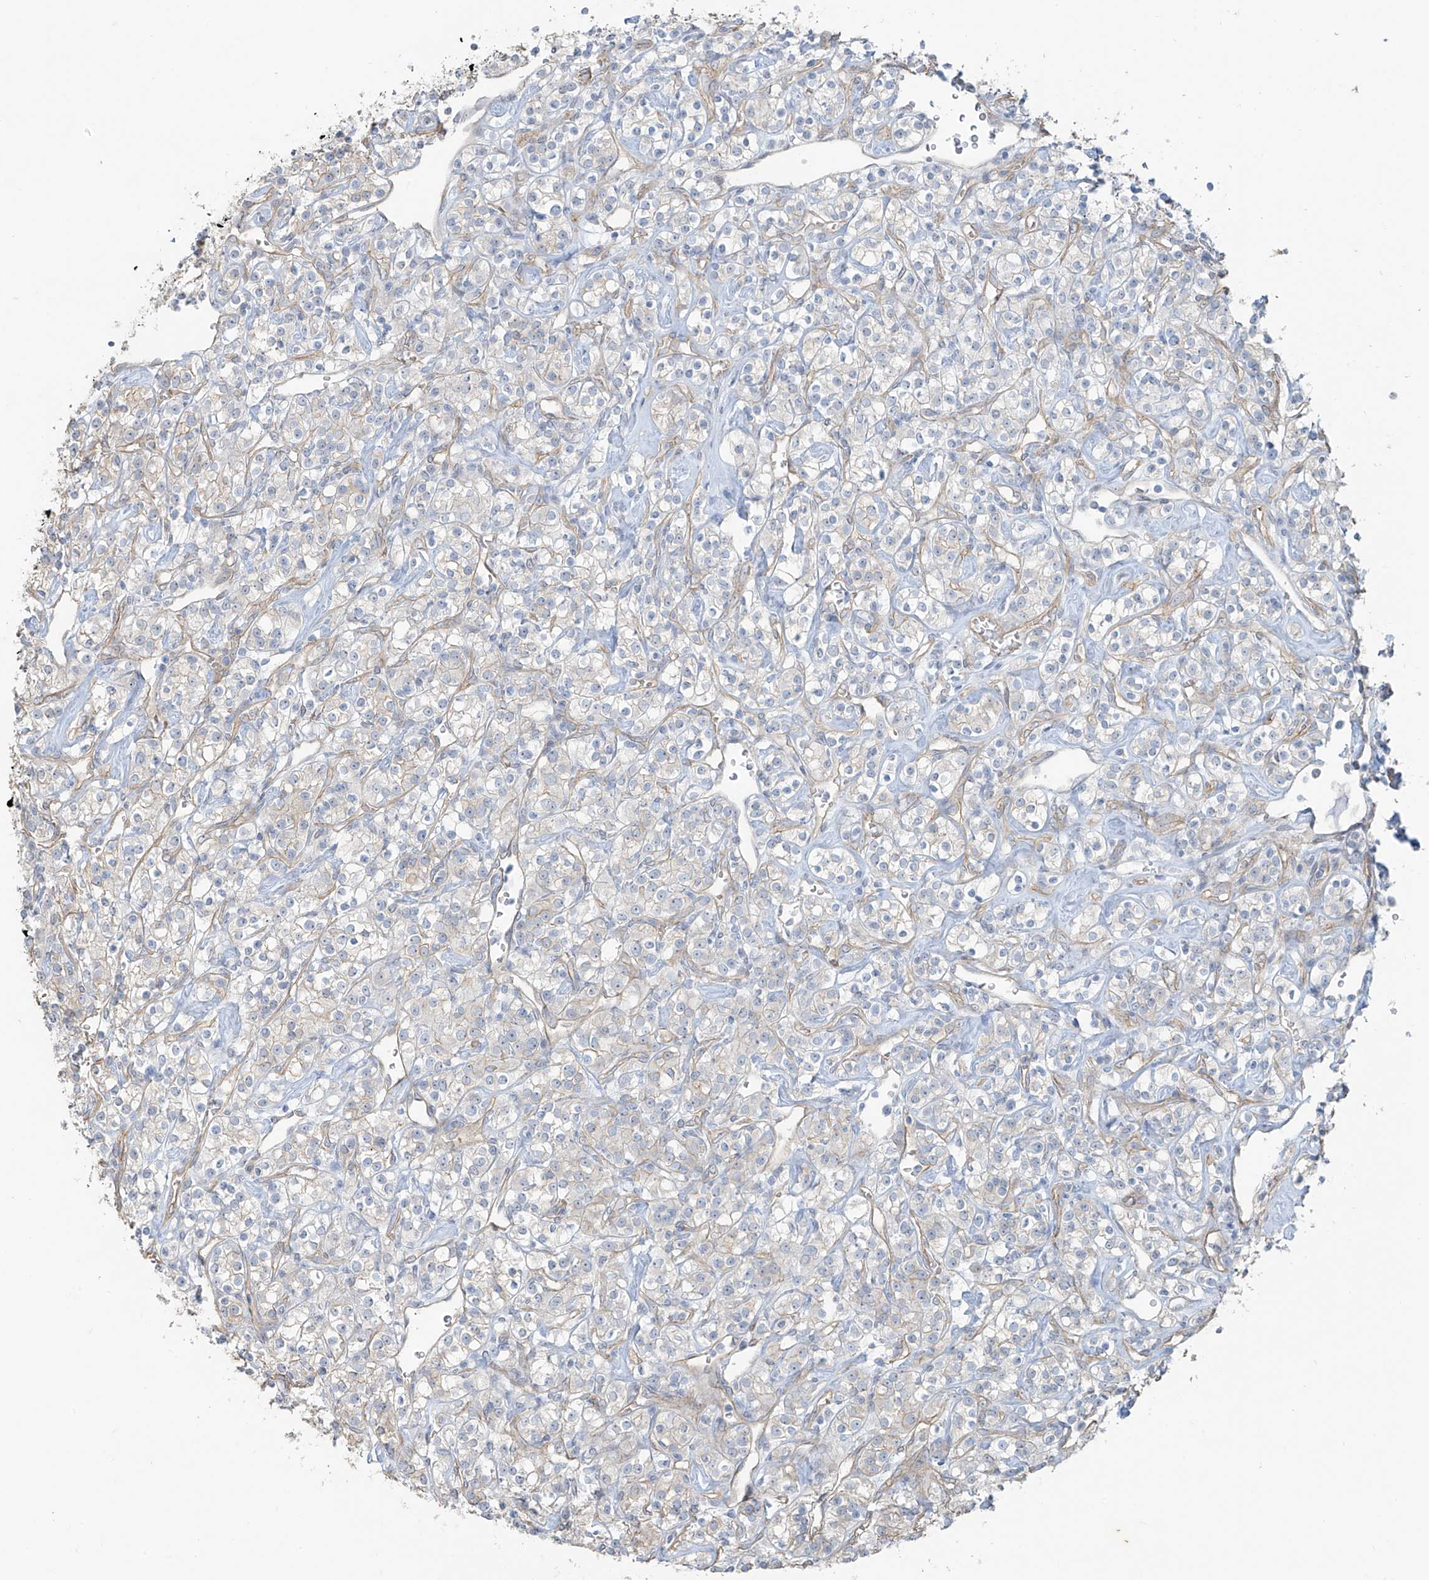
{"staining": {"intensity": "negative", "quantity": "none", "location": "none"}, "tissue": "renal cancer", "cell_type": "Tumor cells", "image_type": "cancer", "snomed": [{"axis": "morphology", "description": "Adenocarcinoma, NOS"}, {"axis": "topography", "description": "Kidney"}], "caption": "Renal adenocarcinoma was stained to show a protein in brown. There is no significant positivity in tumor cells. (Stains: DAB IHC with hematoxylin counter stain, Microscopy: brightfield microscopy at high magnification).", "gene": "TUBE1", "patient": {"sex": "male", "age": 77}}